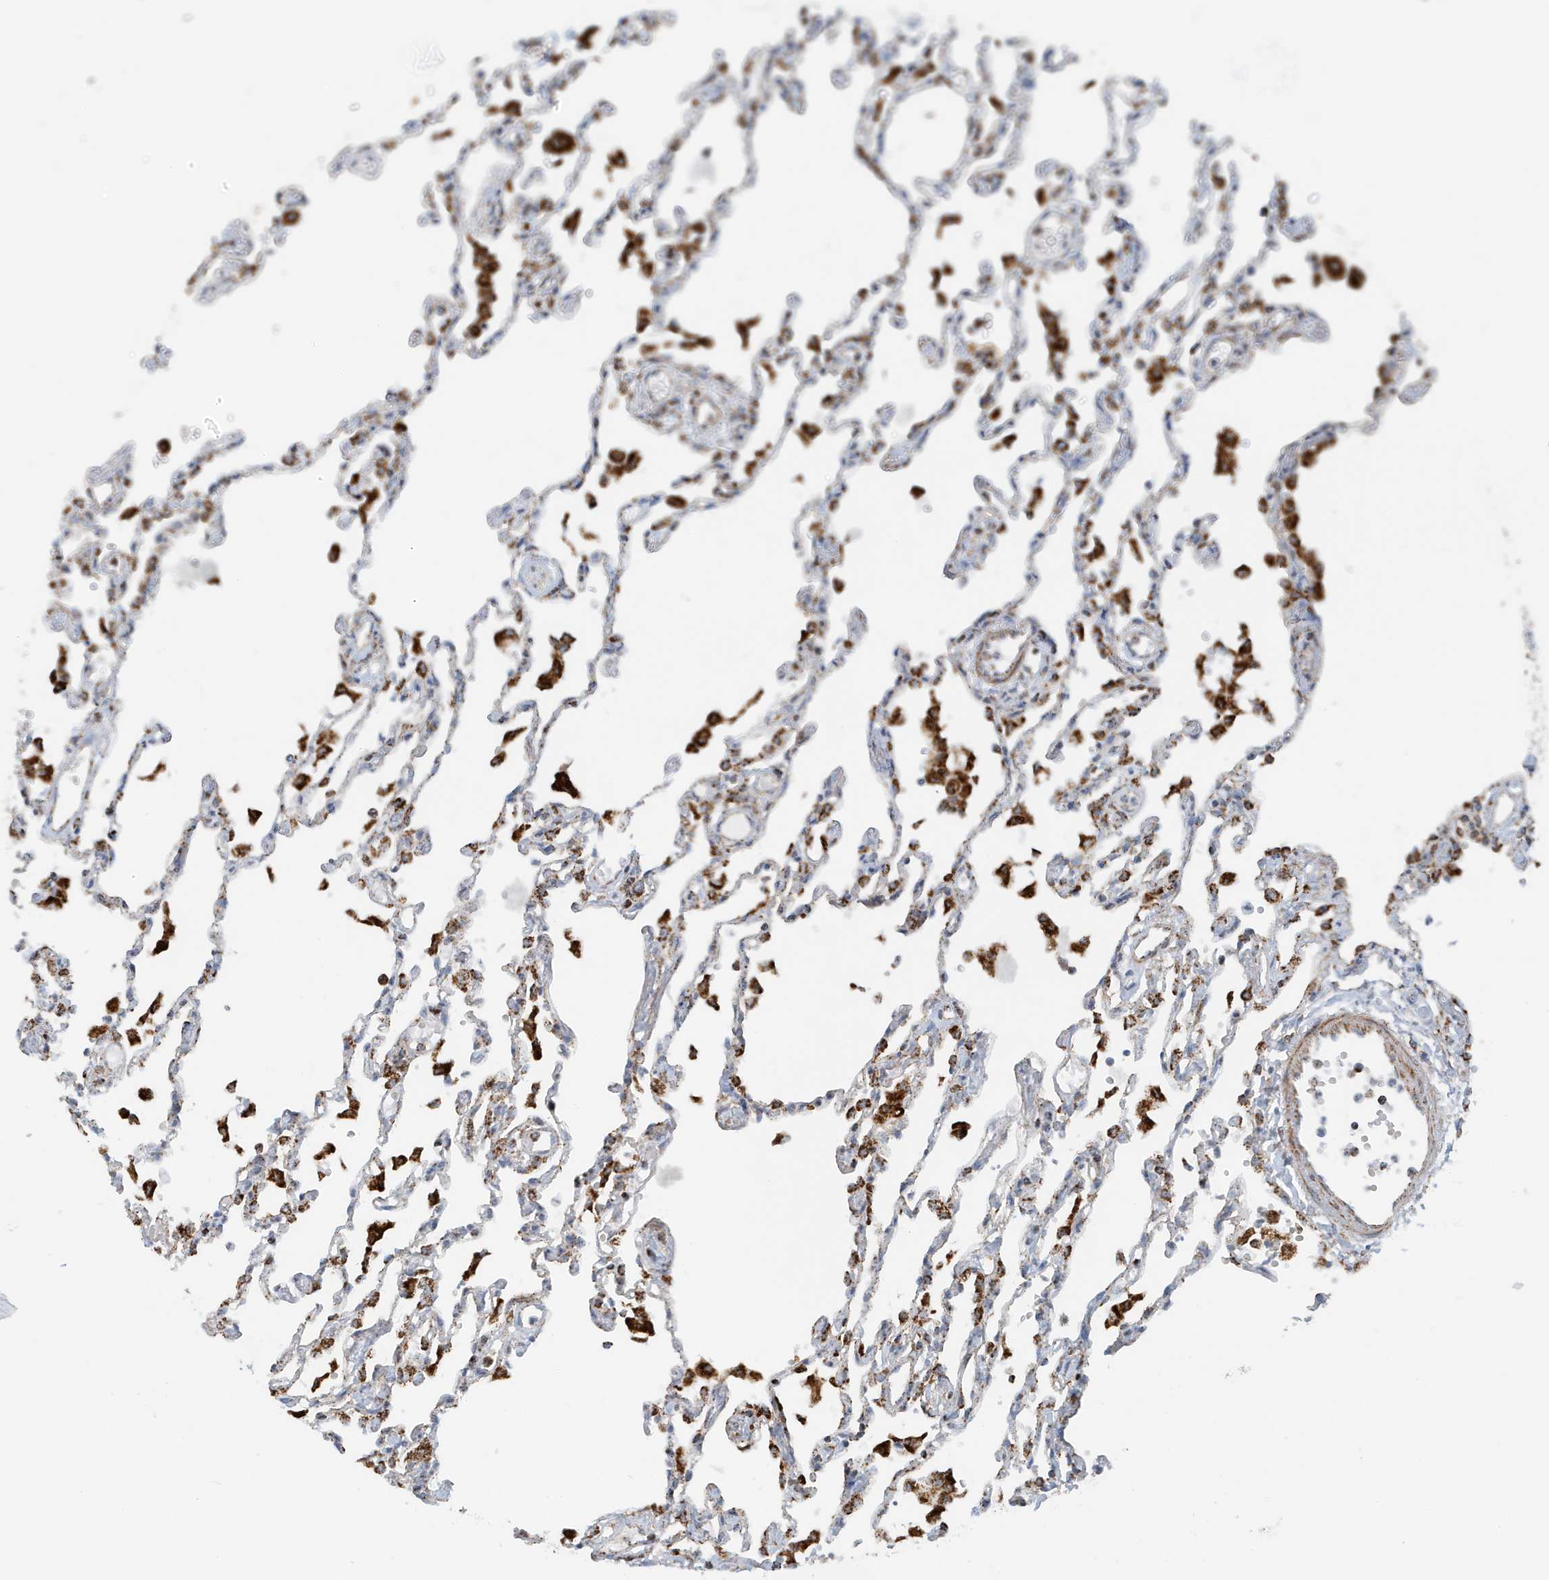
{"staining": {"intensity": "strong", "quantity": "<25%", "location": "cytoplasmic/membranous"}, "tissue": "lung", "cell_type": "Alveolar cells", "image_type": "normal", "snomed": [{"axis": "morphology", "description": "Normal tissue, NOS"}, {"axis": "topography", "description": "Bronchus"}, {"axis": "topography", "description": "Lung"}], "caption": "Immunohistochemistry (DAB (3,3'-diaminobenzidine)) staining of normal lung exhibits strong cytoplasmic/membranous protein positivity in about <25% of alveolar cells. The staining was performed using DAB, with brown indicating positive protein expression. Nuclei are stained blue with hematoxylin.", "gene": "MAN1A1", "patient": {"sex": "female", "age": 49}}